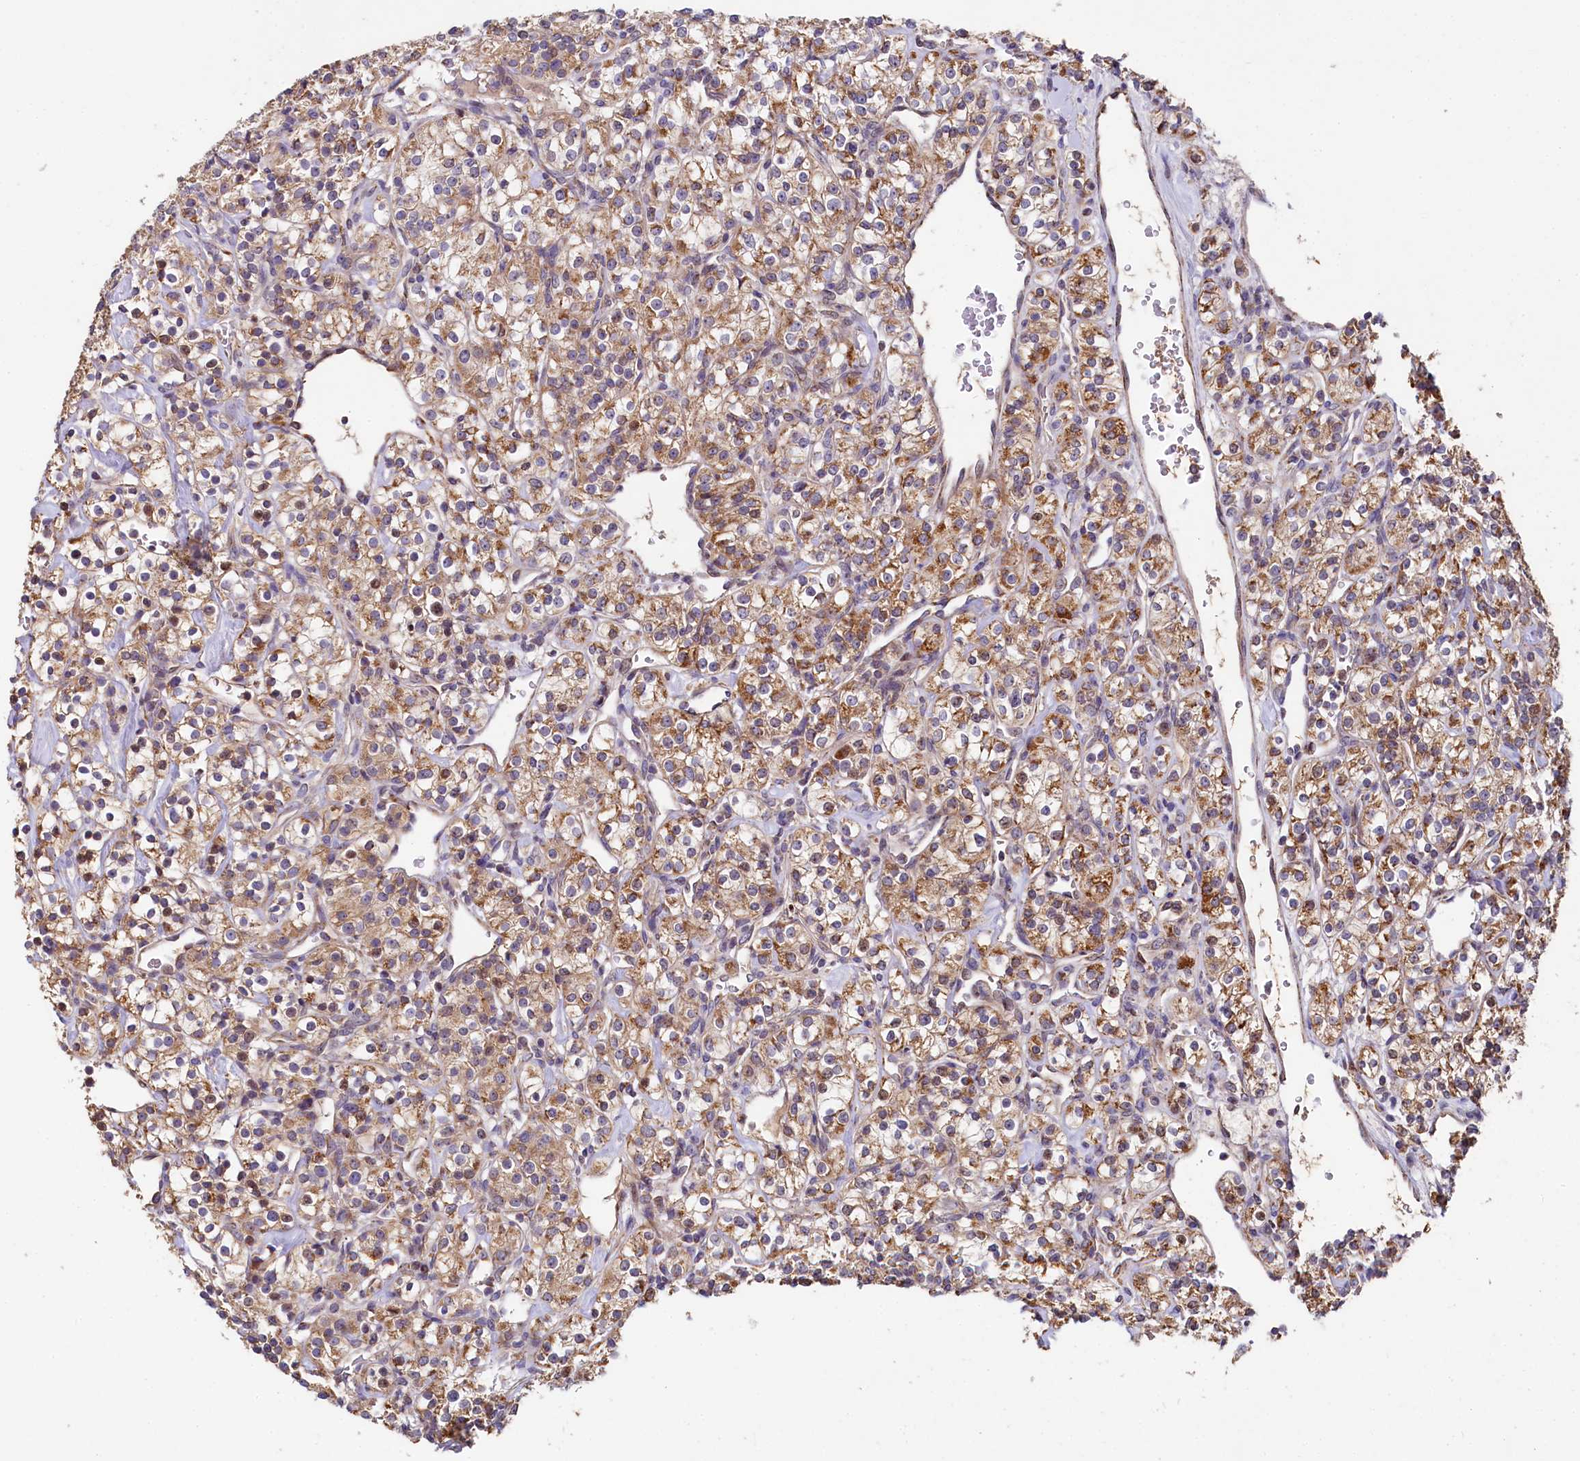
{"staining": {"intensity": "moderate", "quantity": ">75%", "location": "cytoplasmic/membranous"}, "tissue": "renal cancer", "cell_type": "Tumor cells", "image_type": "cancer", "snomed": [{"axis": "morphology", "description": "Adenocarcinoma, NOS"}, {"axis": "topography", "description": "Kidney"}], "caption": "DAB immunohistochemical staining of renal adenocarcinoma exhibits moderate cytoplasmic/membranous protein staining in about >75% of tumor cells. The staining was performed using DAB (3,3'-diaminobenzidine), with brown indicating positive protein expression. Nuclei are stained blue with hematoxylin.", "gene": "SPRYD3", "patient": {"sex": "male", "age": 77}}